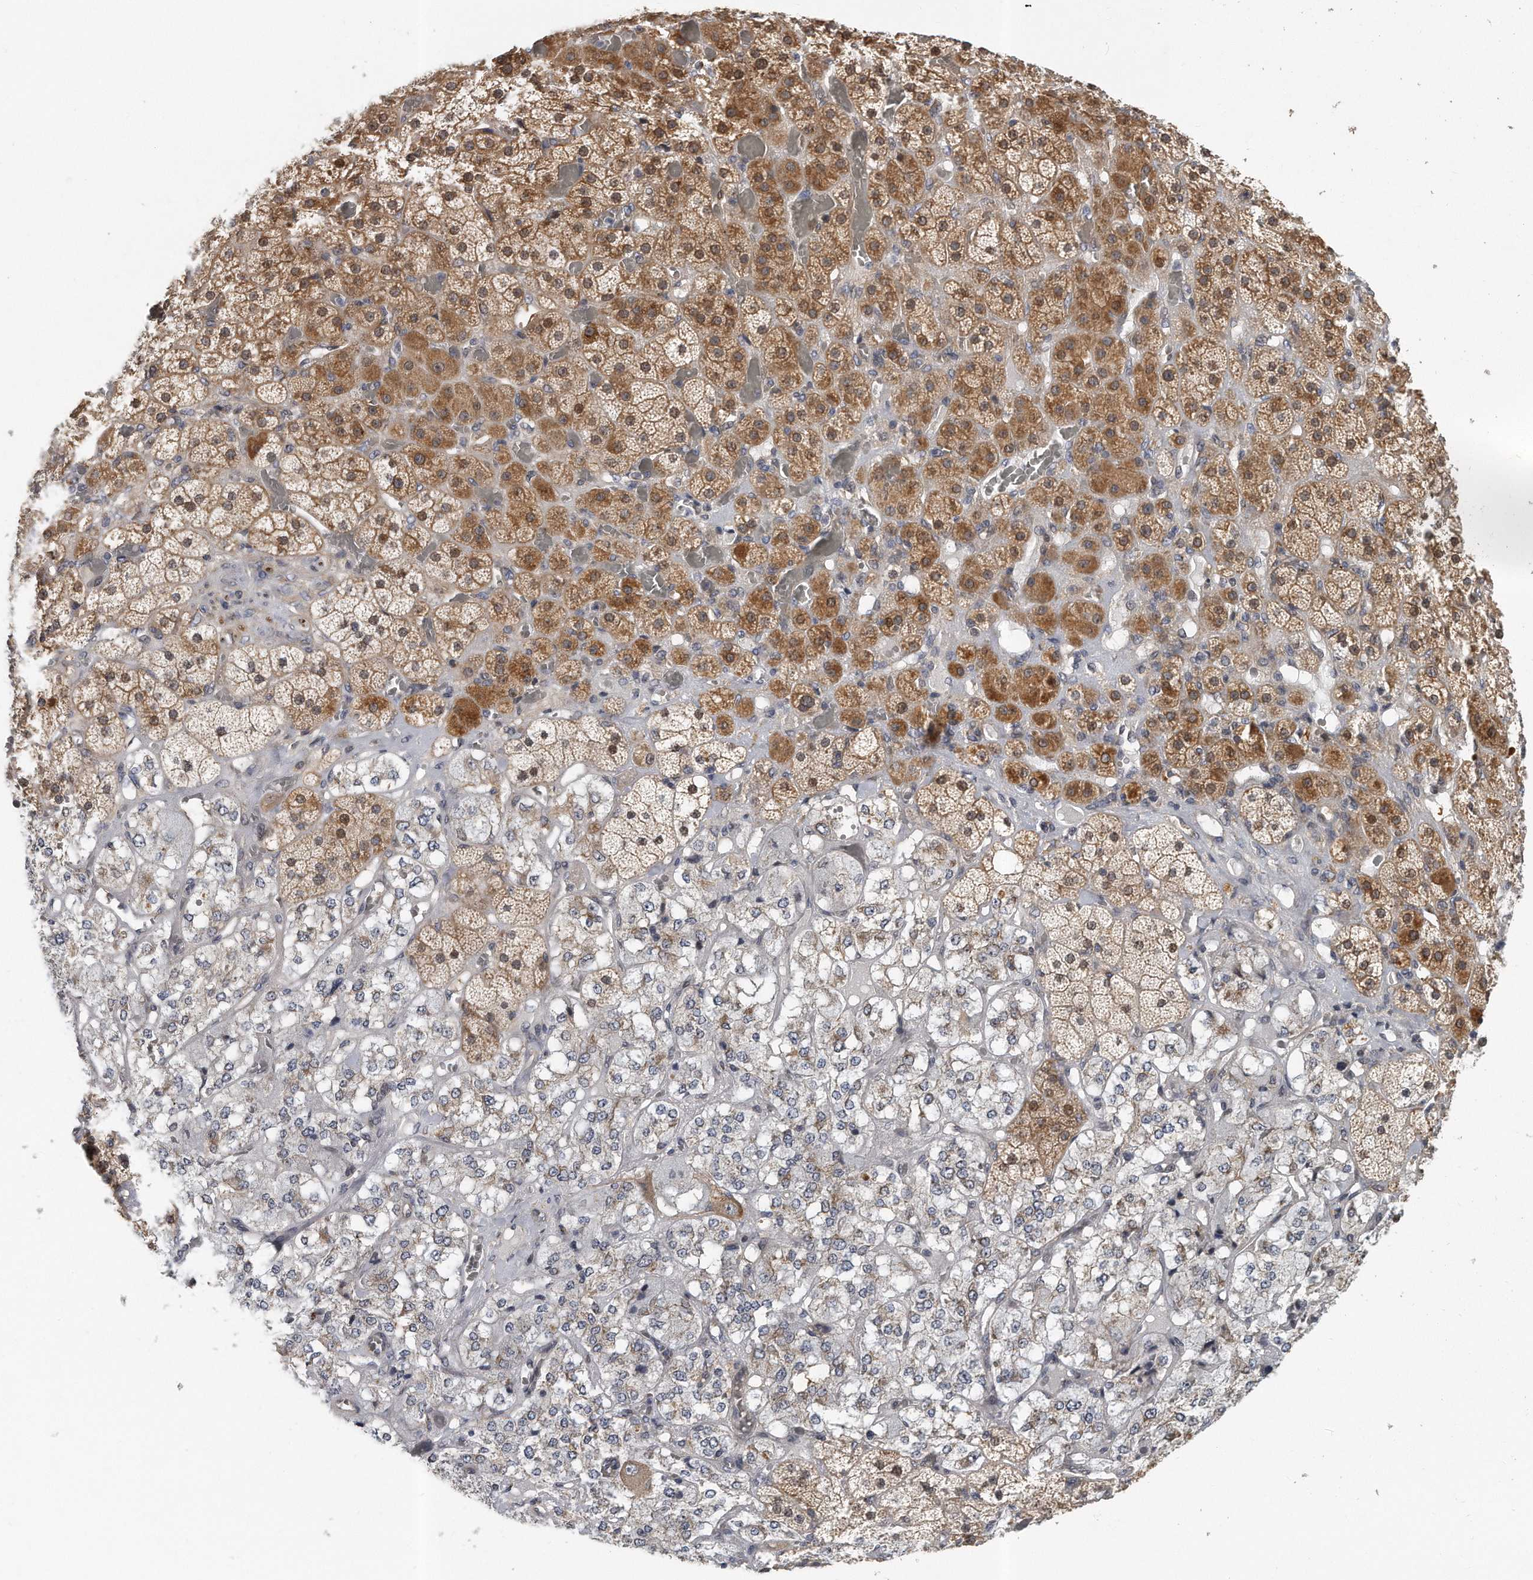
{"staining": {"intensity": "moderate", "quantity": ">75%", "location": "cytoplasmic/membranous,nuclear"}, "tissue": "adrenal gland", "cell_type": "Glandular cells", "image_type": "normal", "snomed": [{"axis": "morphology", "description": "Normal tissue, NOS"}, {"axis": "topography", "description": "Adrenal gland"}], "caption": "Immunohistochemical staining of unremarkable human adrenal gland exhibits medium levels of moderate cytoplasmic/membranous,nuclear staining in approximately >75% of glandular cells.", "gene": "PCDH8", "patient": {"sex": "male", "age": 57}}